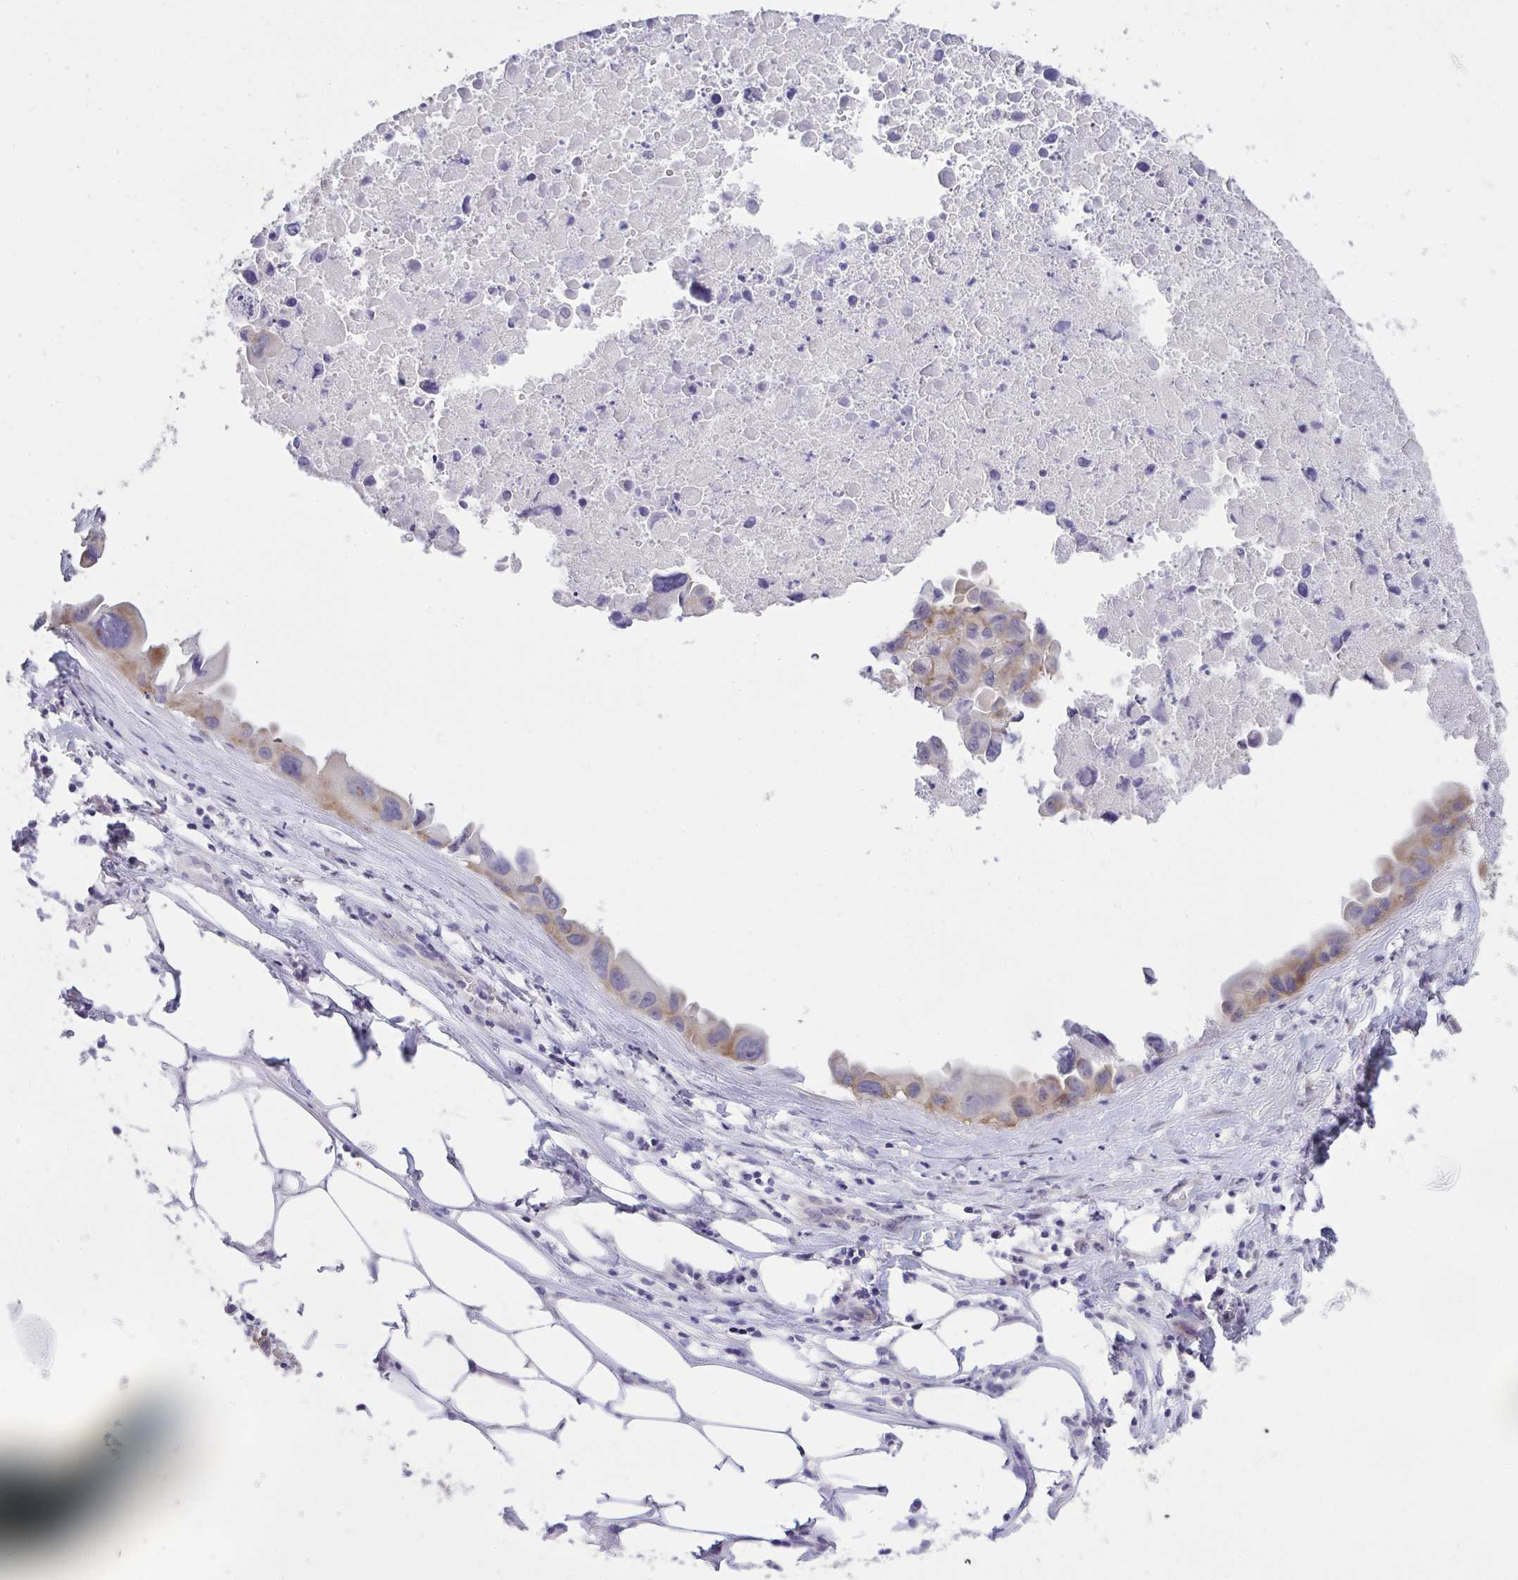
{"staining": {"intensity": "weak", "quantity": "25%-75%", "location": "cytoplasmic/membranous"}, "tissue": "lung cancer", "cell_type": "Tumor cells", "image_type": "cancer", "snomed": [{"axis": "morphology", "description": "Adenocarcinoma, NOS"}, {"axis": "topography", "description": "Lymph node"}, {"axis": "topography", "description": "Lung"}], "caption": "IHC (DAB) staining of adenocarcinoma (lung) demonstrates weak cytoplasmic/membranous protein staining in about 25%-75% of tumor cells.", "gene": "VGLL3", "patient": {"sex": "male", "age": 64}}